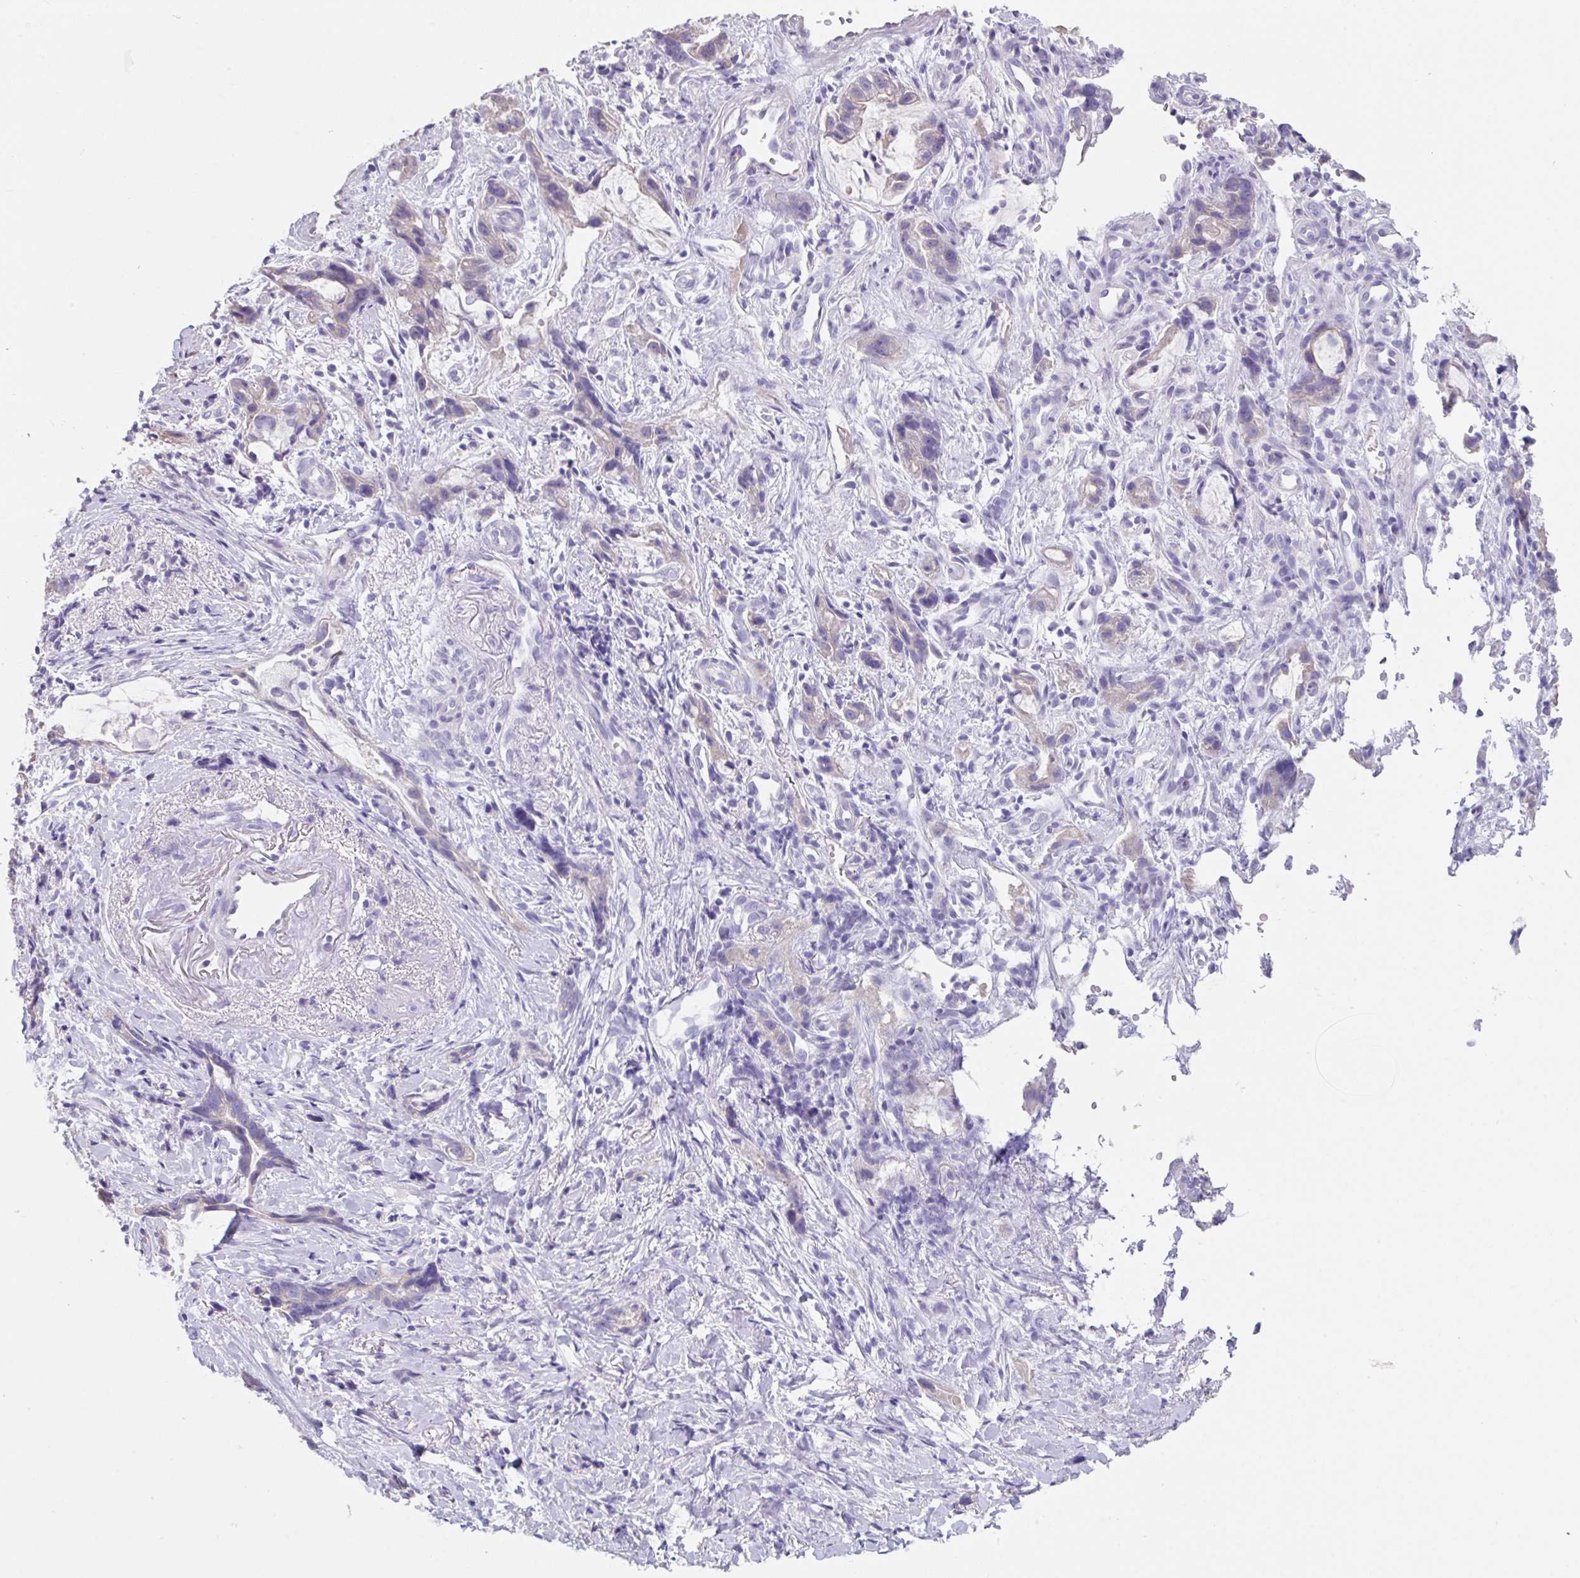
{"staining": {"intensity": "negative", "quantity": "none", "location": "none"}, "tissue": "stomach cancer", "cell_type": "Tumor cells", "image_type": "cancer", "snomed": [{"axis": "morphology", "description": "Adenocarcinoma, NOS"}, {"axis": "topography", "description": "Stomach"}], "caption": "Immunohistochemistry photomicrograph of neoplastic tissue: adenocarcinoma (stomach) stained with DAB (3,3'-diaminobenzidine) reveals no significant protein positivity in tumor cells.", "gene": "SLC44A4", "patient": {"sex": "male", "age": 55}}